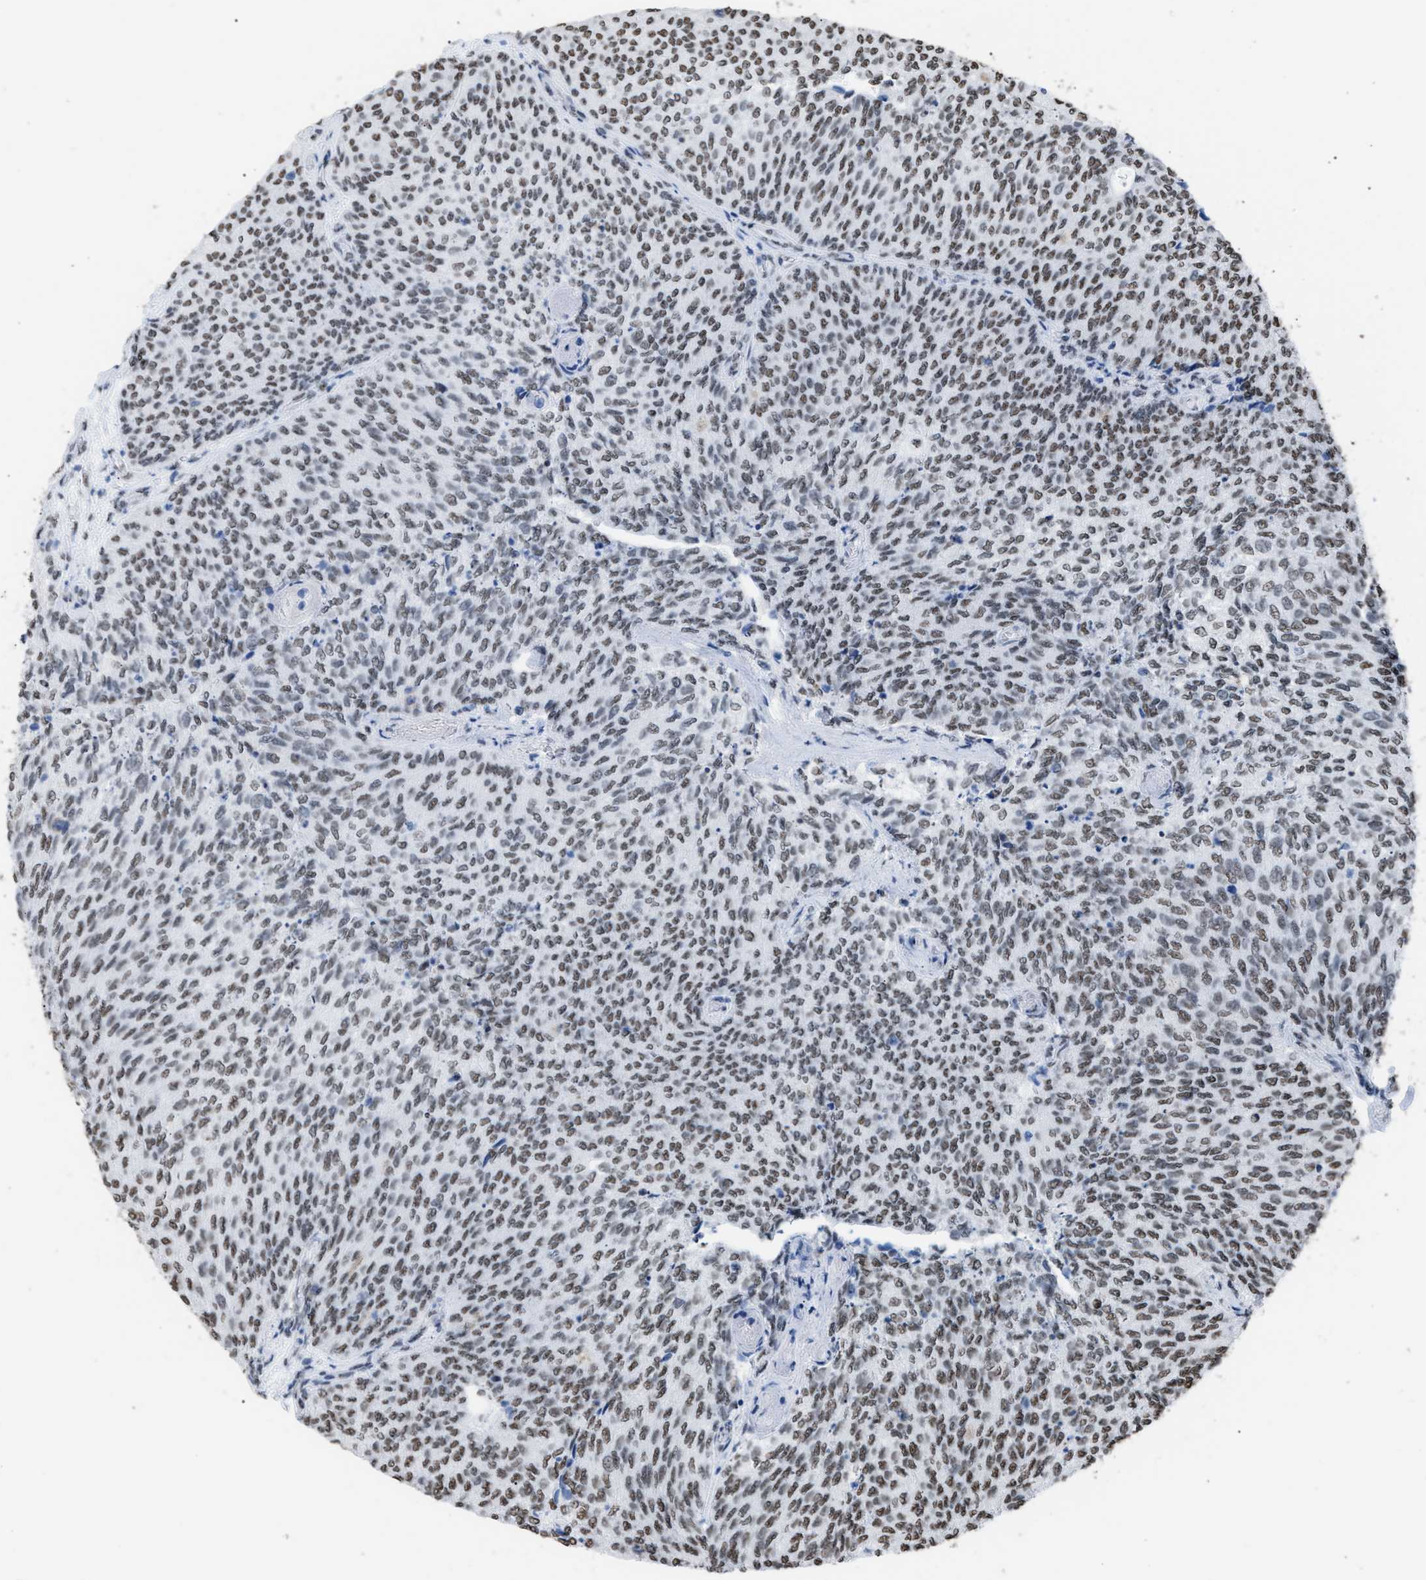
{"staining": {"intensity": "weak", "quantity": ">75%", "location": "nuclear"}, "tissue": "urothelial cancer", "cell_type": "Tumor cells", "image_type": "cancer", "snomed": [{"axis": "morphology", "description": "Urothelial carcinoma, Low grade"}, {"axis": "topography", "description": "Urinary bladder"}], "caption": "Tumor cells show weak nuclear staining in approximately >75% of cells in urothelial carcinoma (low-grade). The protein of interest is stained brown, and the nuclei are stained in blue (DAB IHC with brightfield microscopy, high magnification).", "gene": "CCAR2", "patient": {"sex": "female", "age": 79}}